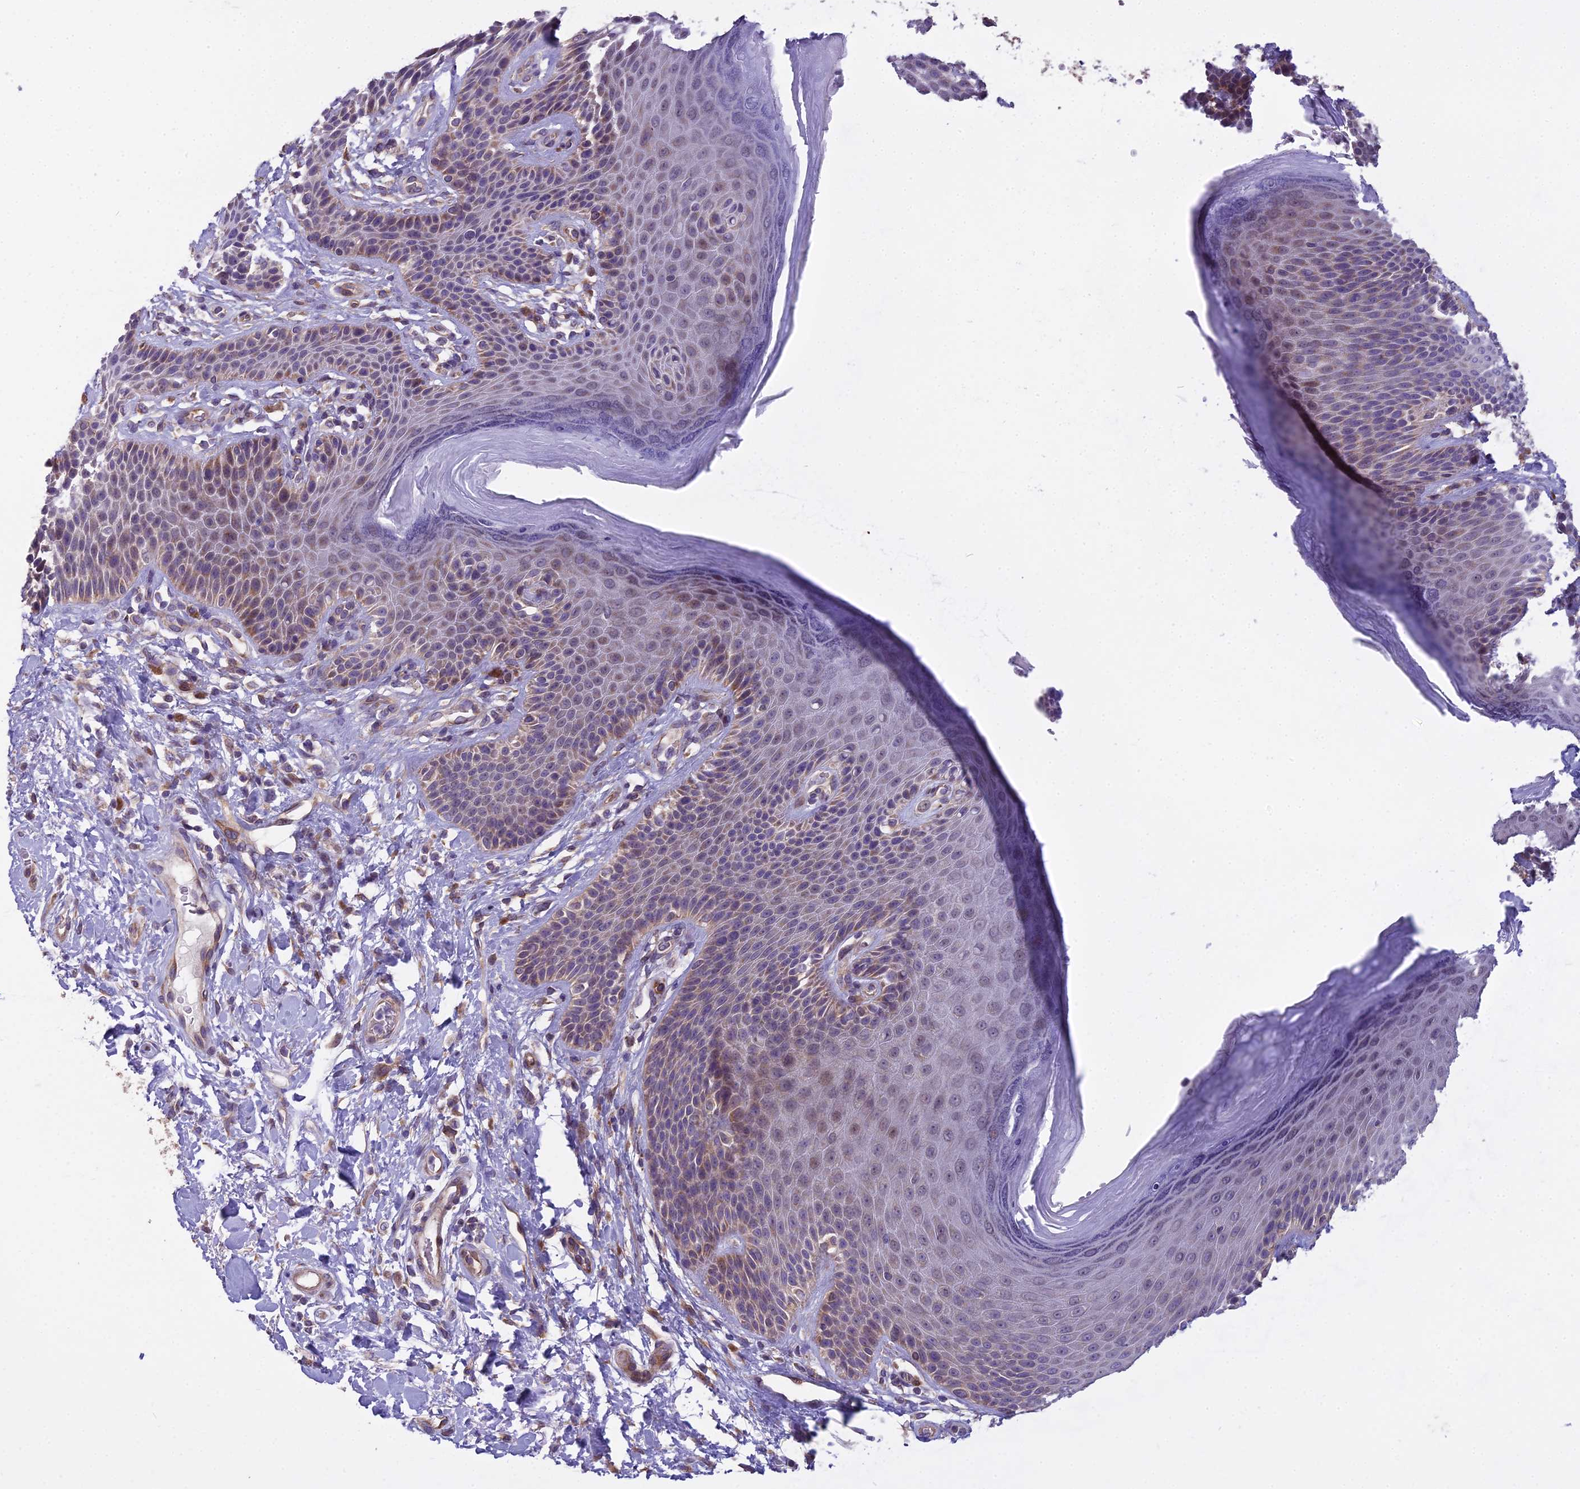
{"staining": {"intensity": "moderate", "quantity": "<25%", "location": "cytoplasmic/membranous"}, "tissue": "skin", "cell_type": "Epidermal cells", "image_type": "normal", "snomed": [{"axis": "morphology", "description": "Normal tissue, NOS"}, {"axis": "topography", "description": "Anal"}], "caption": "Benign skin displays moderate cytoplasmic/membranous staining in approximately <25% of epidermal cells.", "gene": "DUS2", "patient": {"sex": "female", "age": 89}}